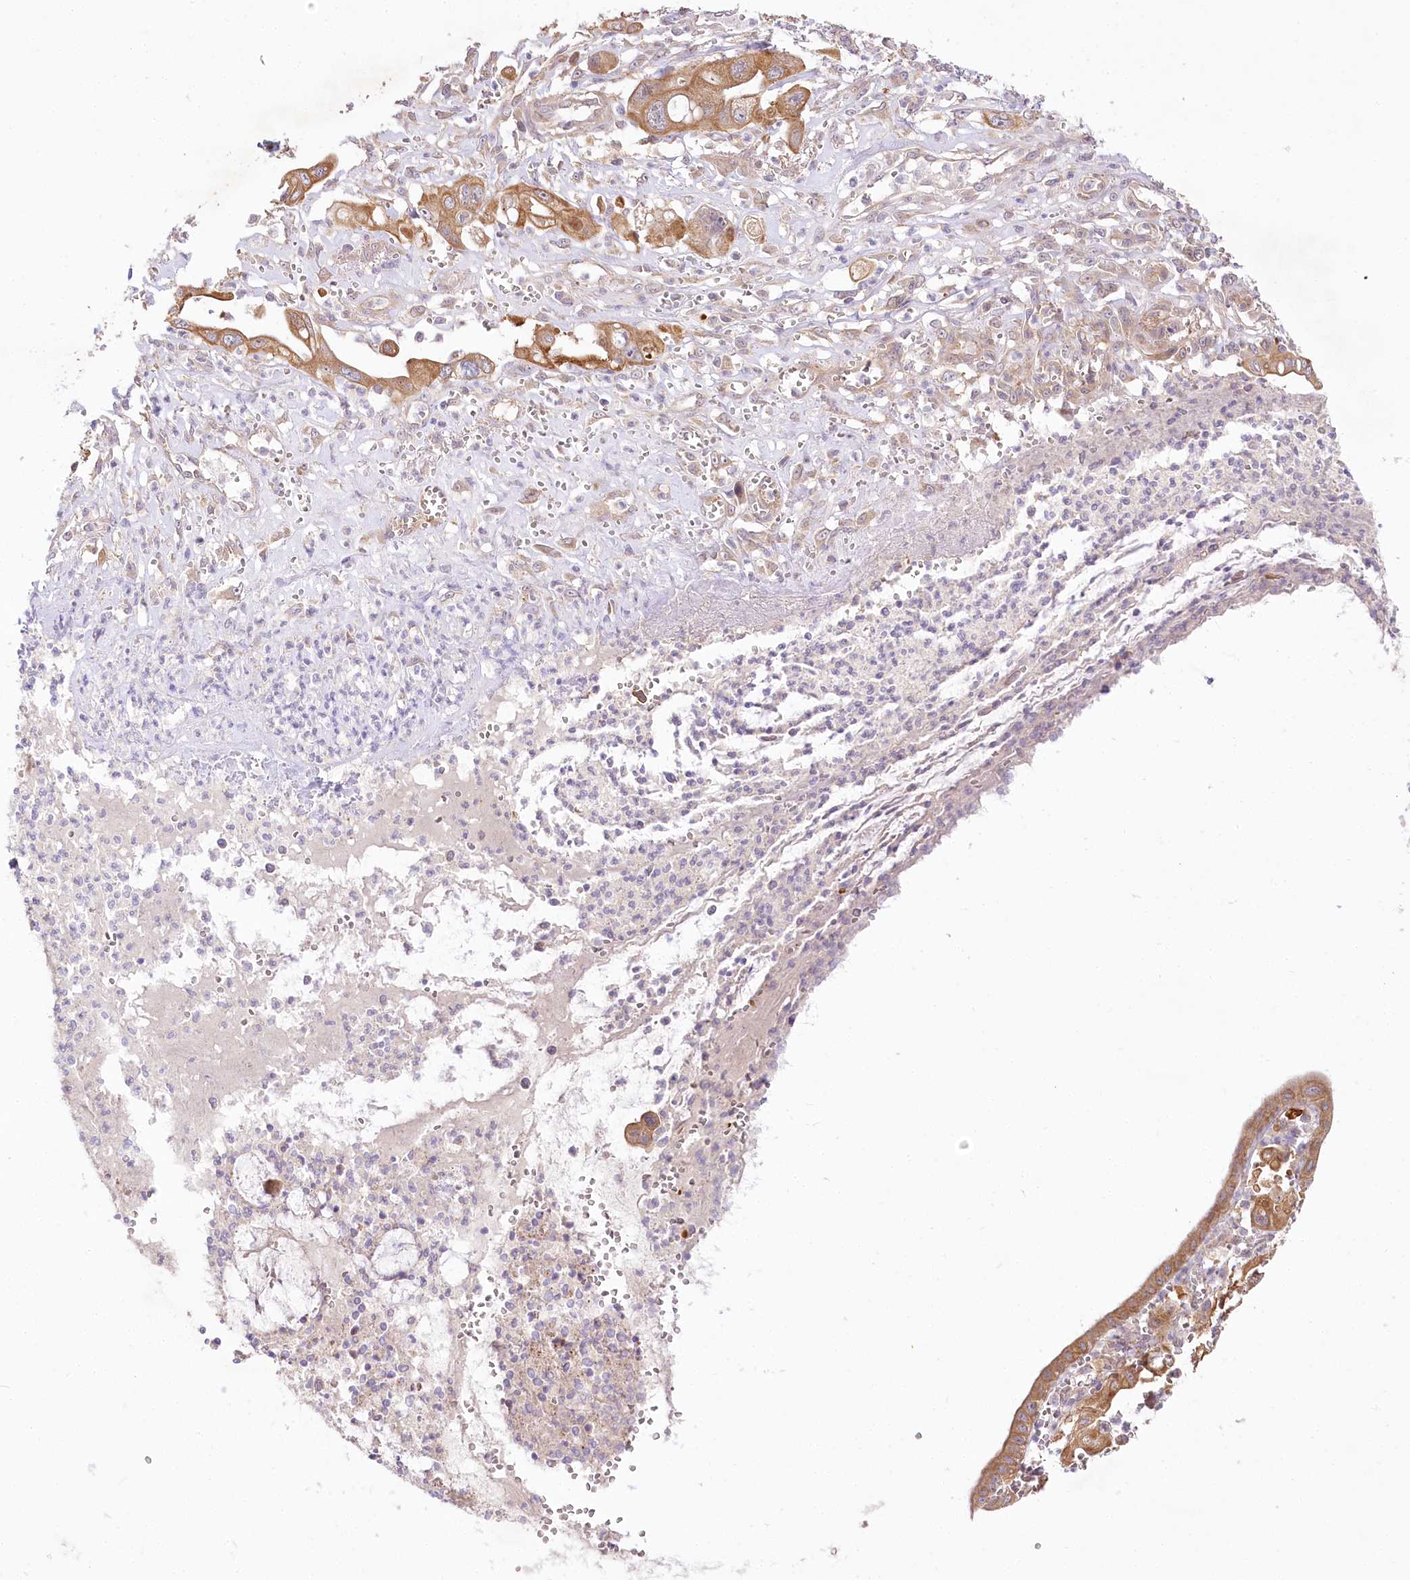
{"staining": {"intensity": "moderate", "quantity": ">75%", "location": "cytoplasmic/membranous"}, "tissue": "pancreatic cancer", "cell_type": "Tumor cells", "image_type": "cancer", "snomed": [{"axis": "morphology", "description": "Adenocarcinoma, NOS"}, {"axis": "topography", "description": "Pancreas"}], "caption": "A histopathology image of human adenocarcinoma (pancreatic) stained for a protein displays moderate cytoplasmic/membranous brown staining in tumor cells.", "gene": "PYROXD1", "patient": {"sex": "male", "age": 68}}